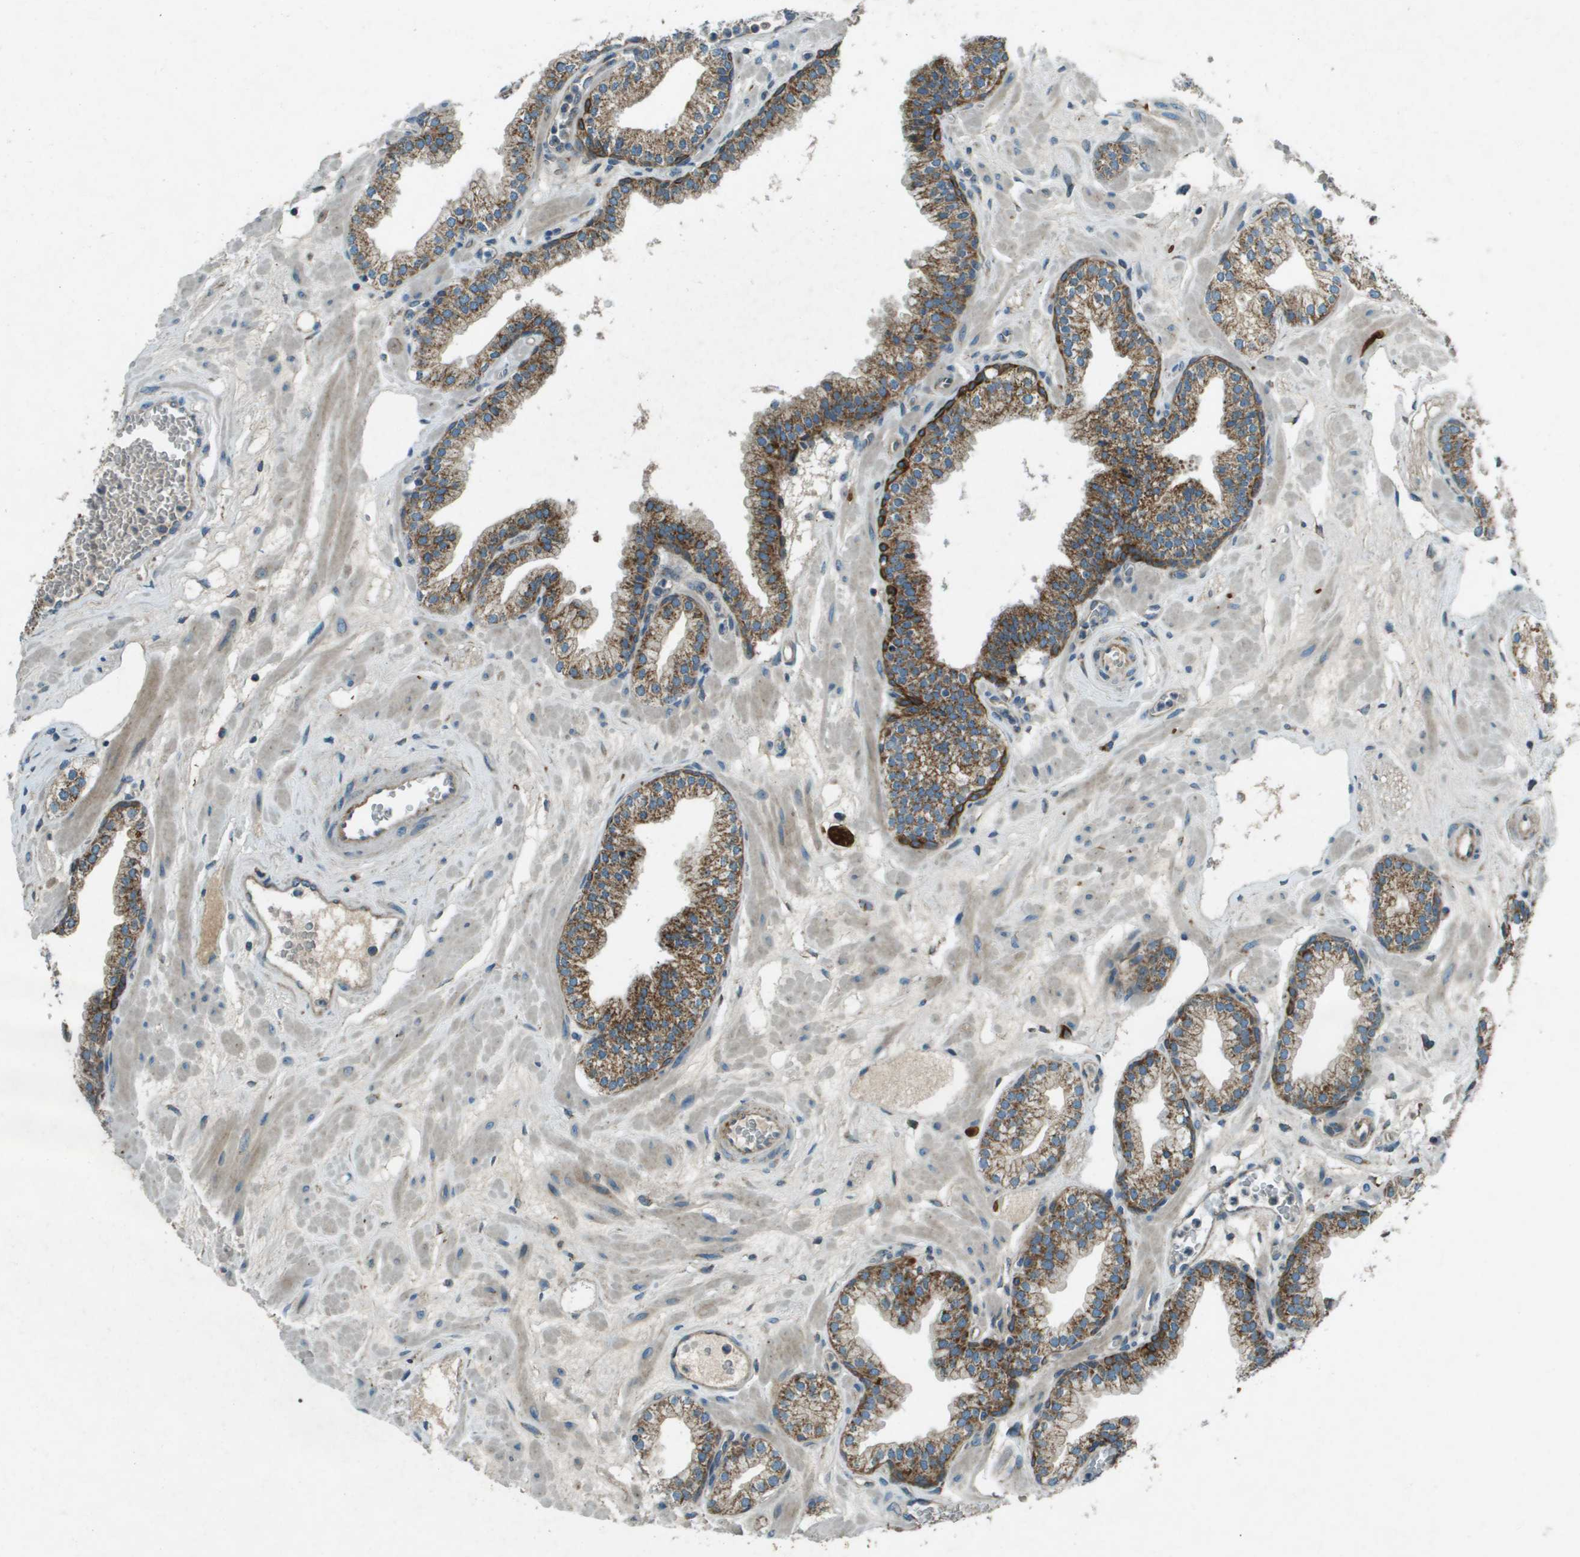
{"staining": {"intensity": "moderate", "quantity": ">75%", "location": "cytoplasmic/membranous"}, "tissue": "prostate", "cell_type": "Glandular cells", "image_type": "normal", "snomed": [{"axis": "morphology", "description": "Normal tissue, NOS"}, {"axis": "morphology", "description": "Urothelial carcinoma, Low grade"}, {"axis": "topography", "description": "Urinary bladder"}, {"axis": "topography", "description": "Prostate"}], "caption": "Prostate stained with a brown dye exhibits moderate cytoplasmic/membranous positive expression in about >75% of glandular cells.", "gene": "MIGA1", "patient": {"sex": "male", "age": 60}}